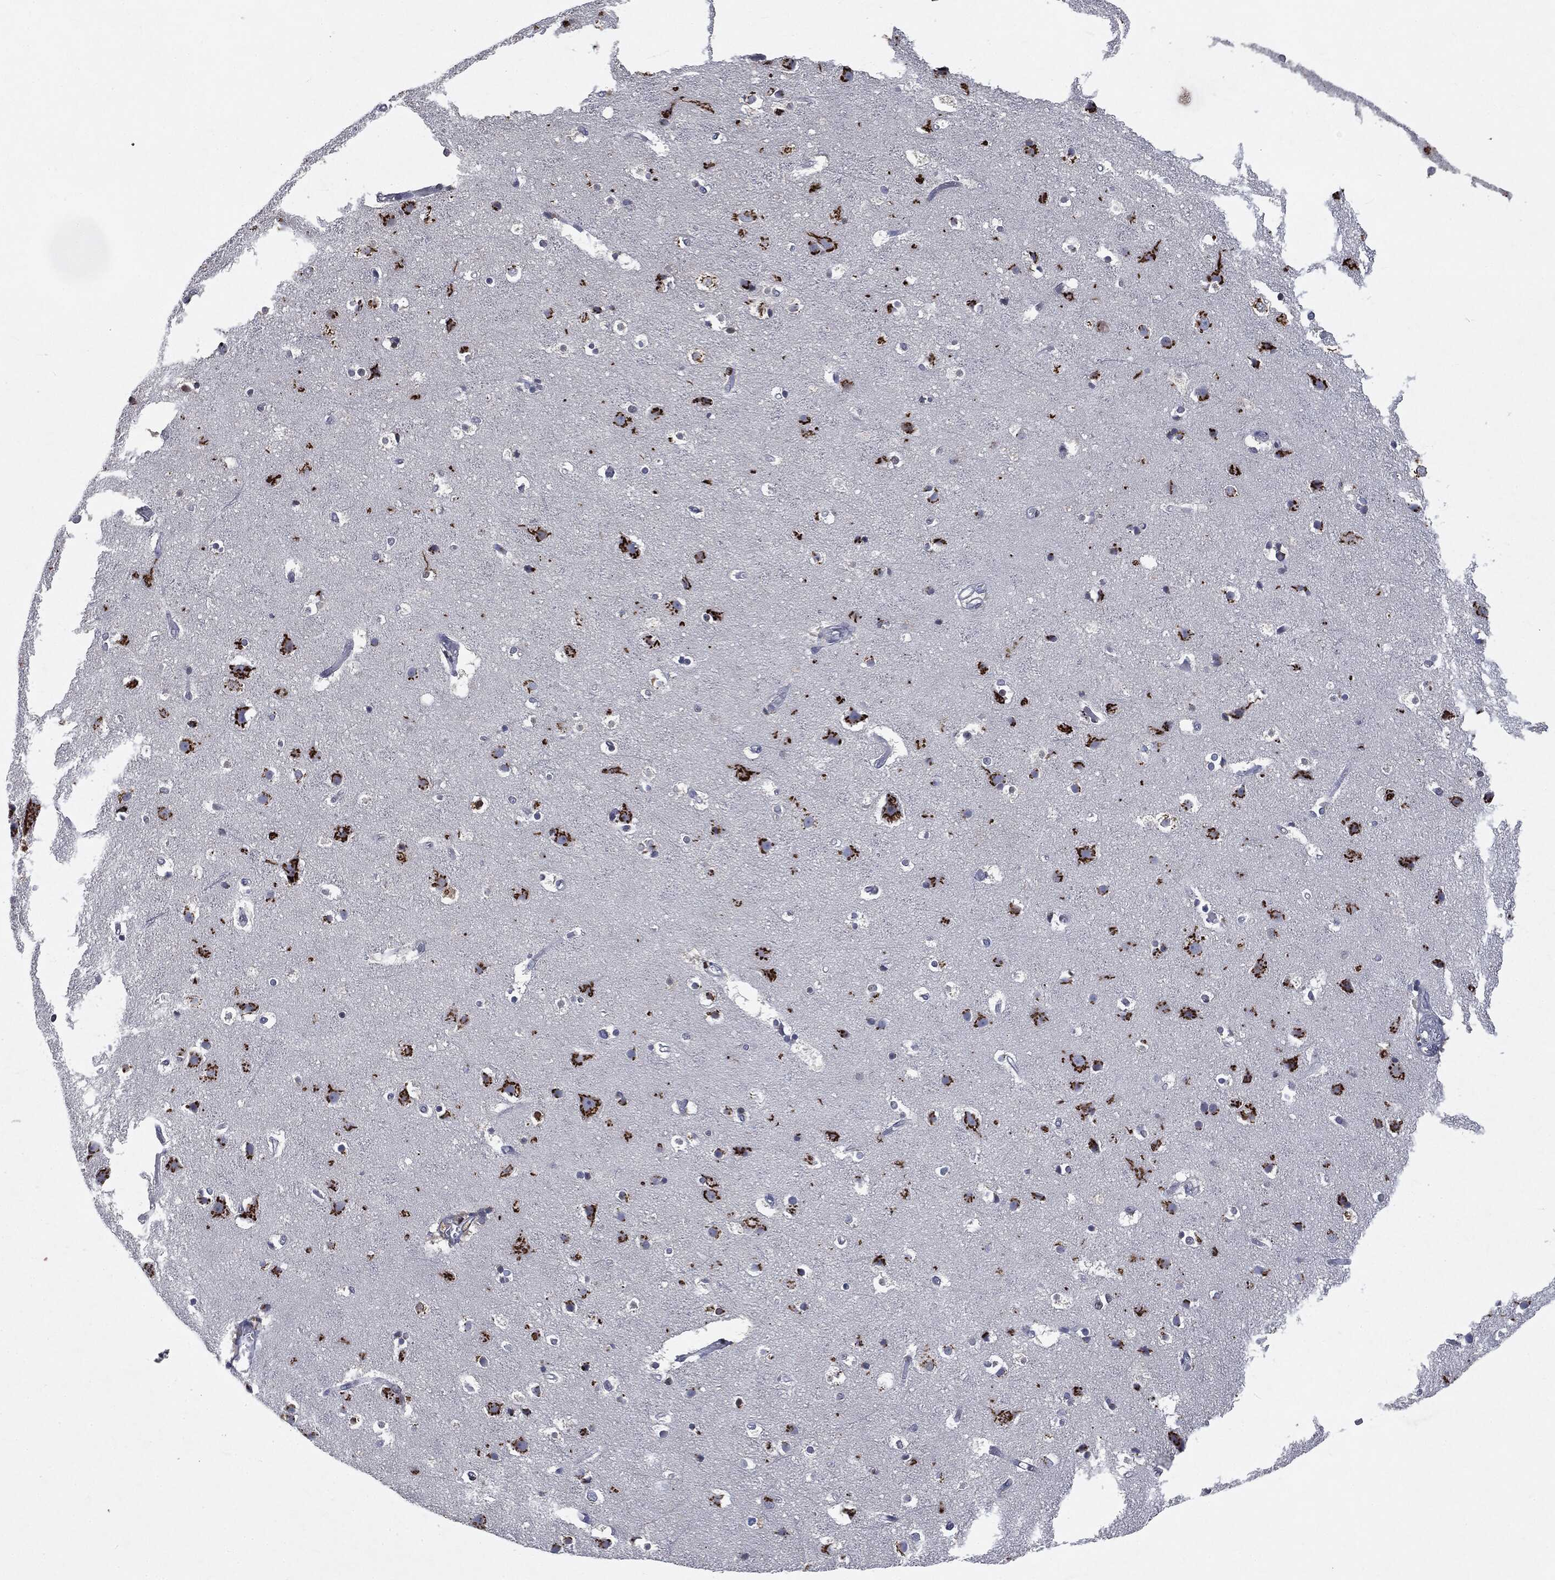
{"staining": {"intensity": "negative", "quantity": "none", "location": "none"}, "tissue": "cerebral cortex", "cell_type": "Endothelial cells", "image_type": "normal", "snomed": [{"axis": "morphology", "description": "Normal tissue, NOS"}, {"axis": "topography", "description": "Cerebral cortex"}], "caption": "Immunohistochemistry (IHC) image of benign human cerebral cortex stained for a protein (brown), which shows no staining in endothelial cells.", "gene": "CASD1", "patient": {"sex": "female", "age": 52}}